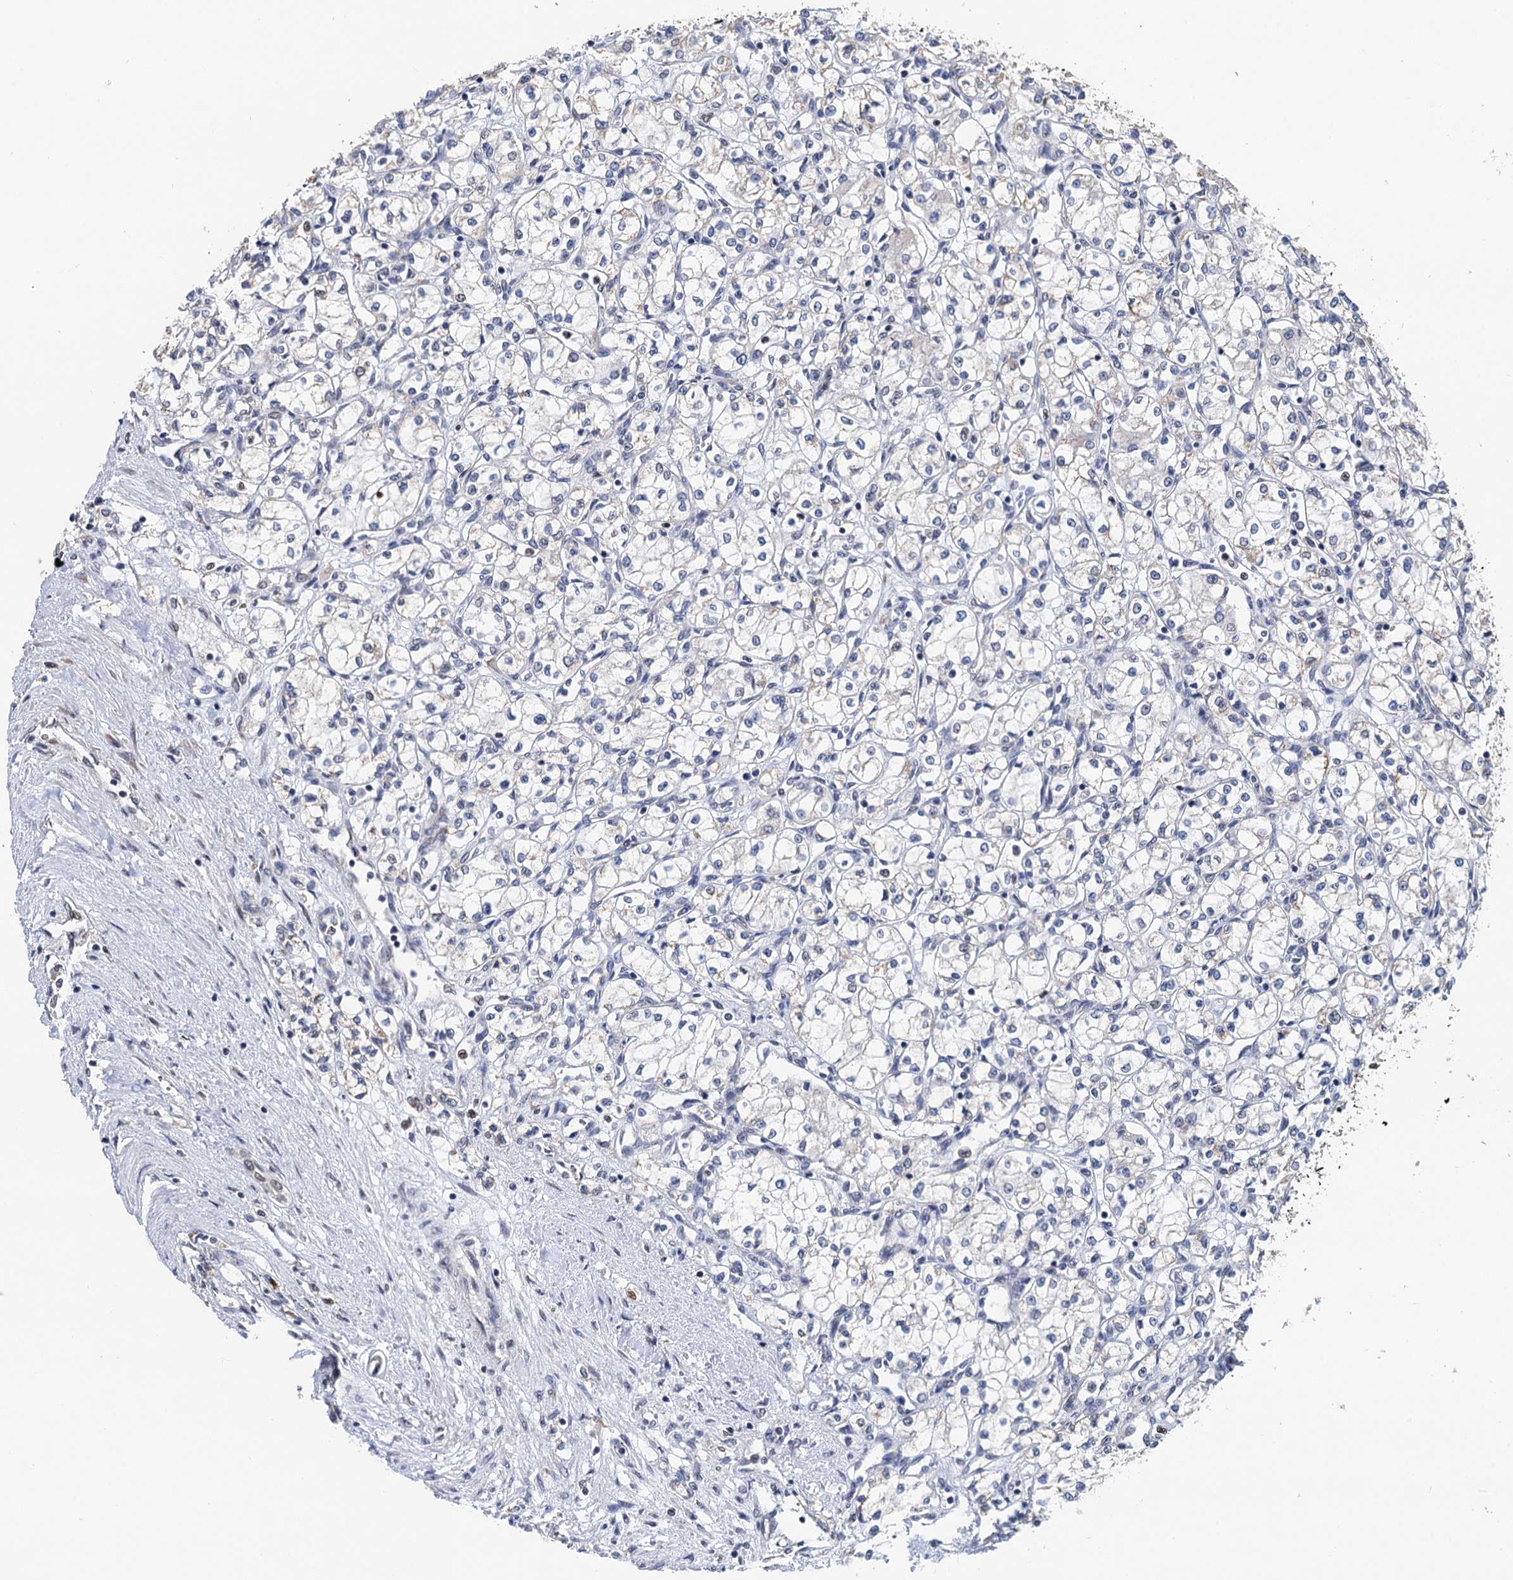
{"staining": {"intensity": "negative", "quantity": "none", "location": "none"}, "tissue": "renal cancer", "cell_type": "Tumor cells", "image_type": "cancer", "snomed": [{"axis": "morphology", "description": "Adenocarcinoma, NOS"}, {"axis": "topography", "description": "Kidney"}], "caption": "Immunohistochemistry histopathology image of renal cancer stained for a protein (brown), which demonstrates no expression in tumor cells. The staining was performed using DAB (3,3'-diaminobenzidine) to visualize the protein expression in brown, while the nuclei were stained in blue with hematoxylin (Magnification: 20x).", "gene": "TSEN34", "patient": {"sex": "male", "age": 59}}